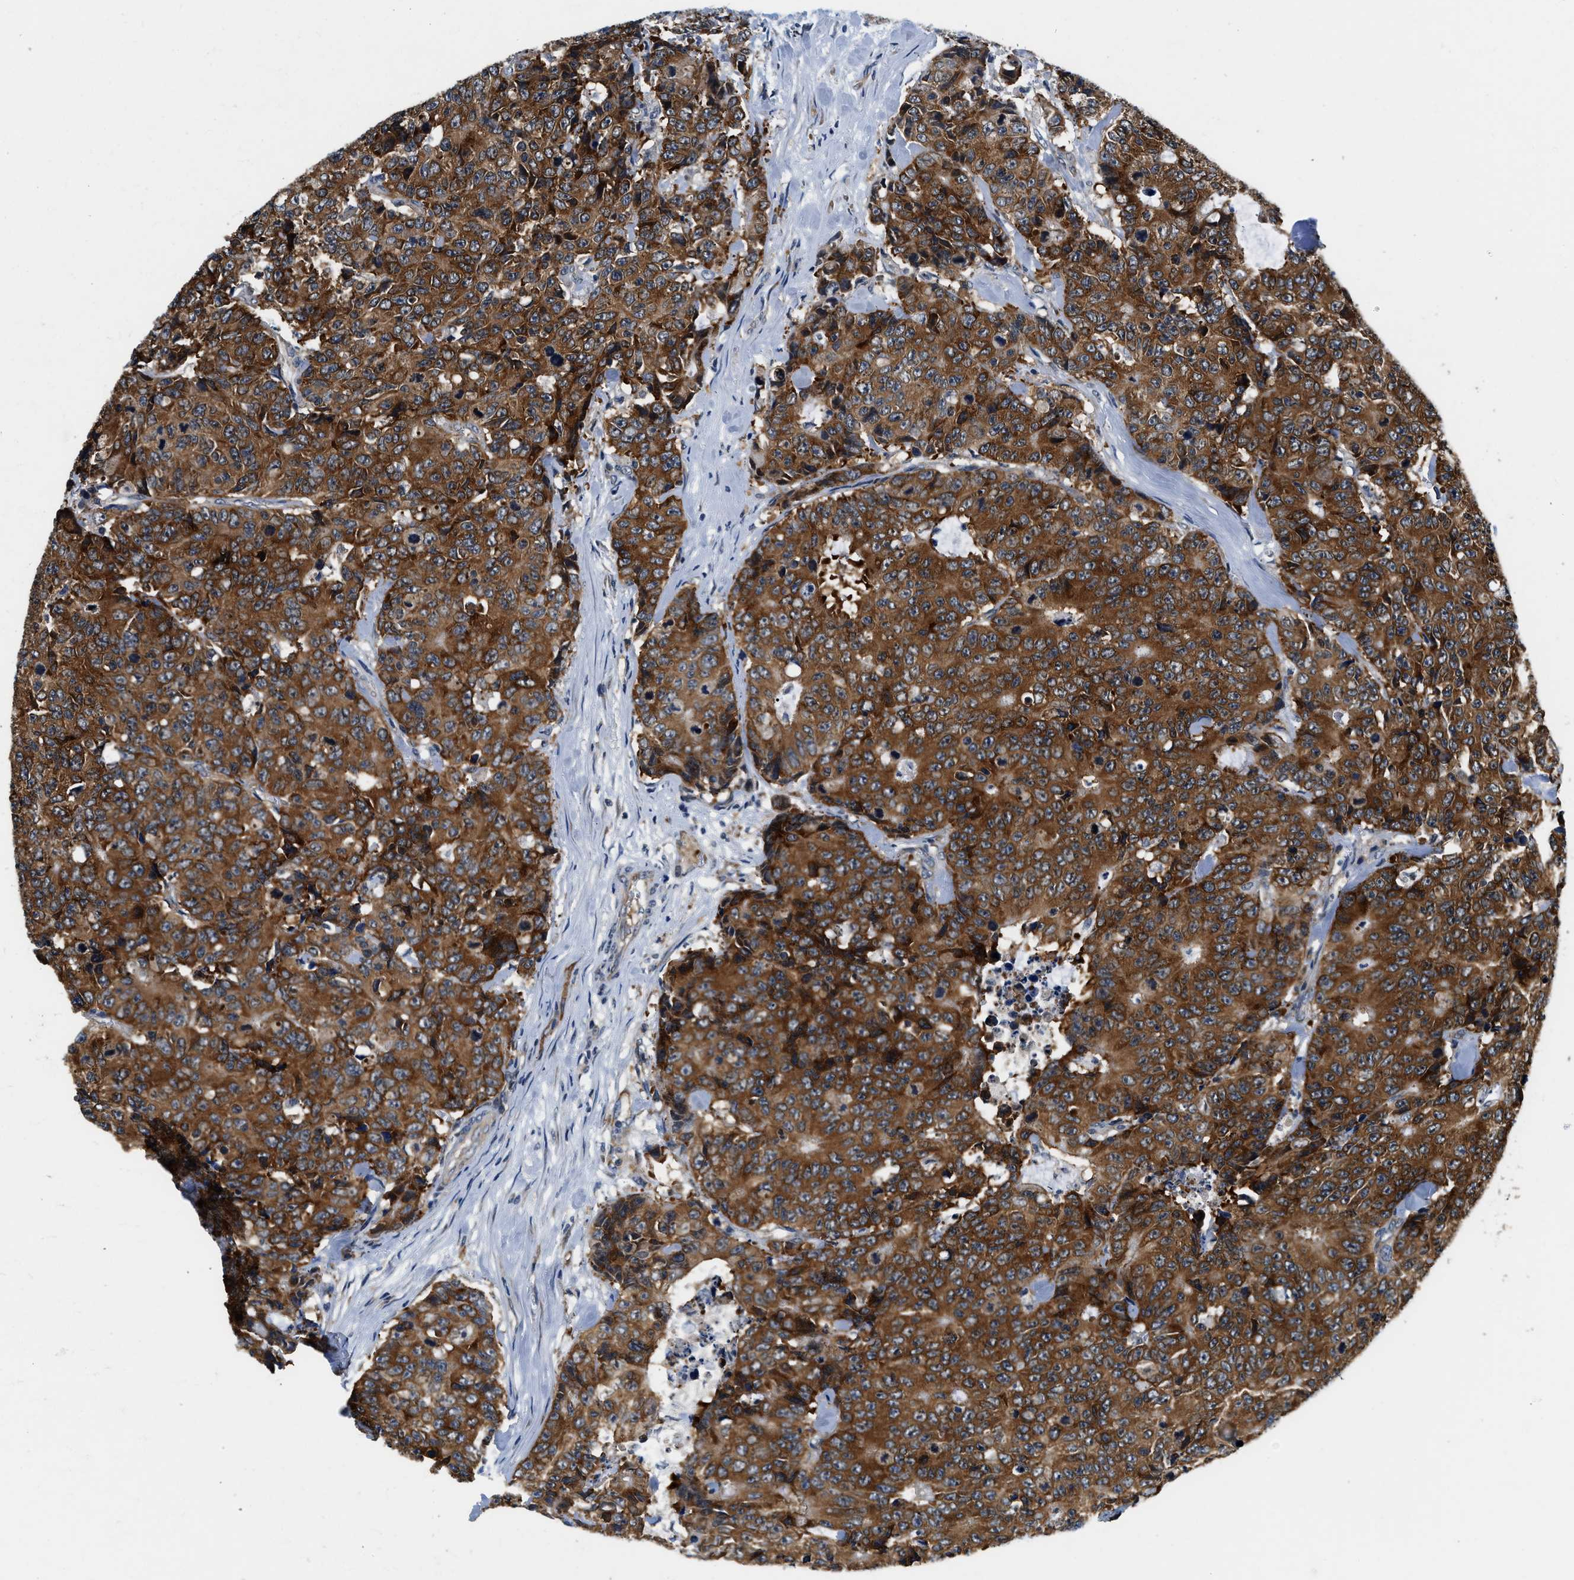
{"staining": {"intensity": "strong", "quantity": ">75%", "location": "cytoplasmic/membranous"}, "tissue": "colorectal cancer", "cell_type": "Tumor cells", "image_type": "cancer", "snomed": [{"axis": "morphology", "description": "Adenocarcinoma, NOS"}, {"axis": "topography", "description": "Colon"}], "caption": "High-power microscopy captured an IHC micrograph of colorectal adenocarcinoma, revealing strong cytoplasmic/membranous positivity in approximately >75% of tumor cells.", "gene": "PA2G4", "patient": {"sex": "female", "age": 86}}